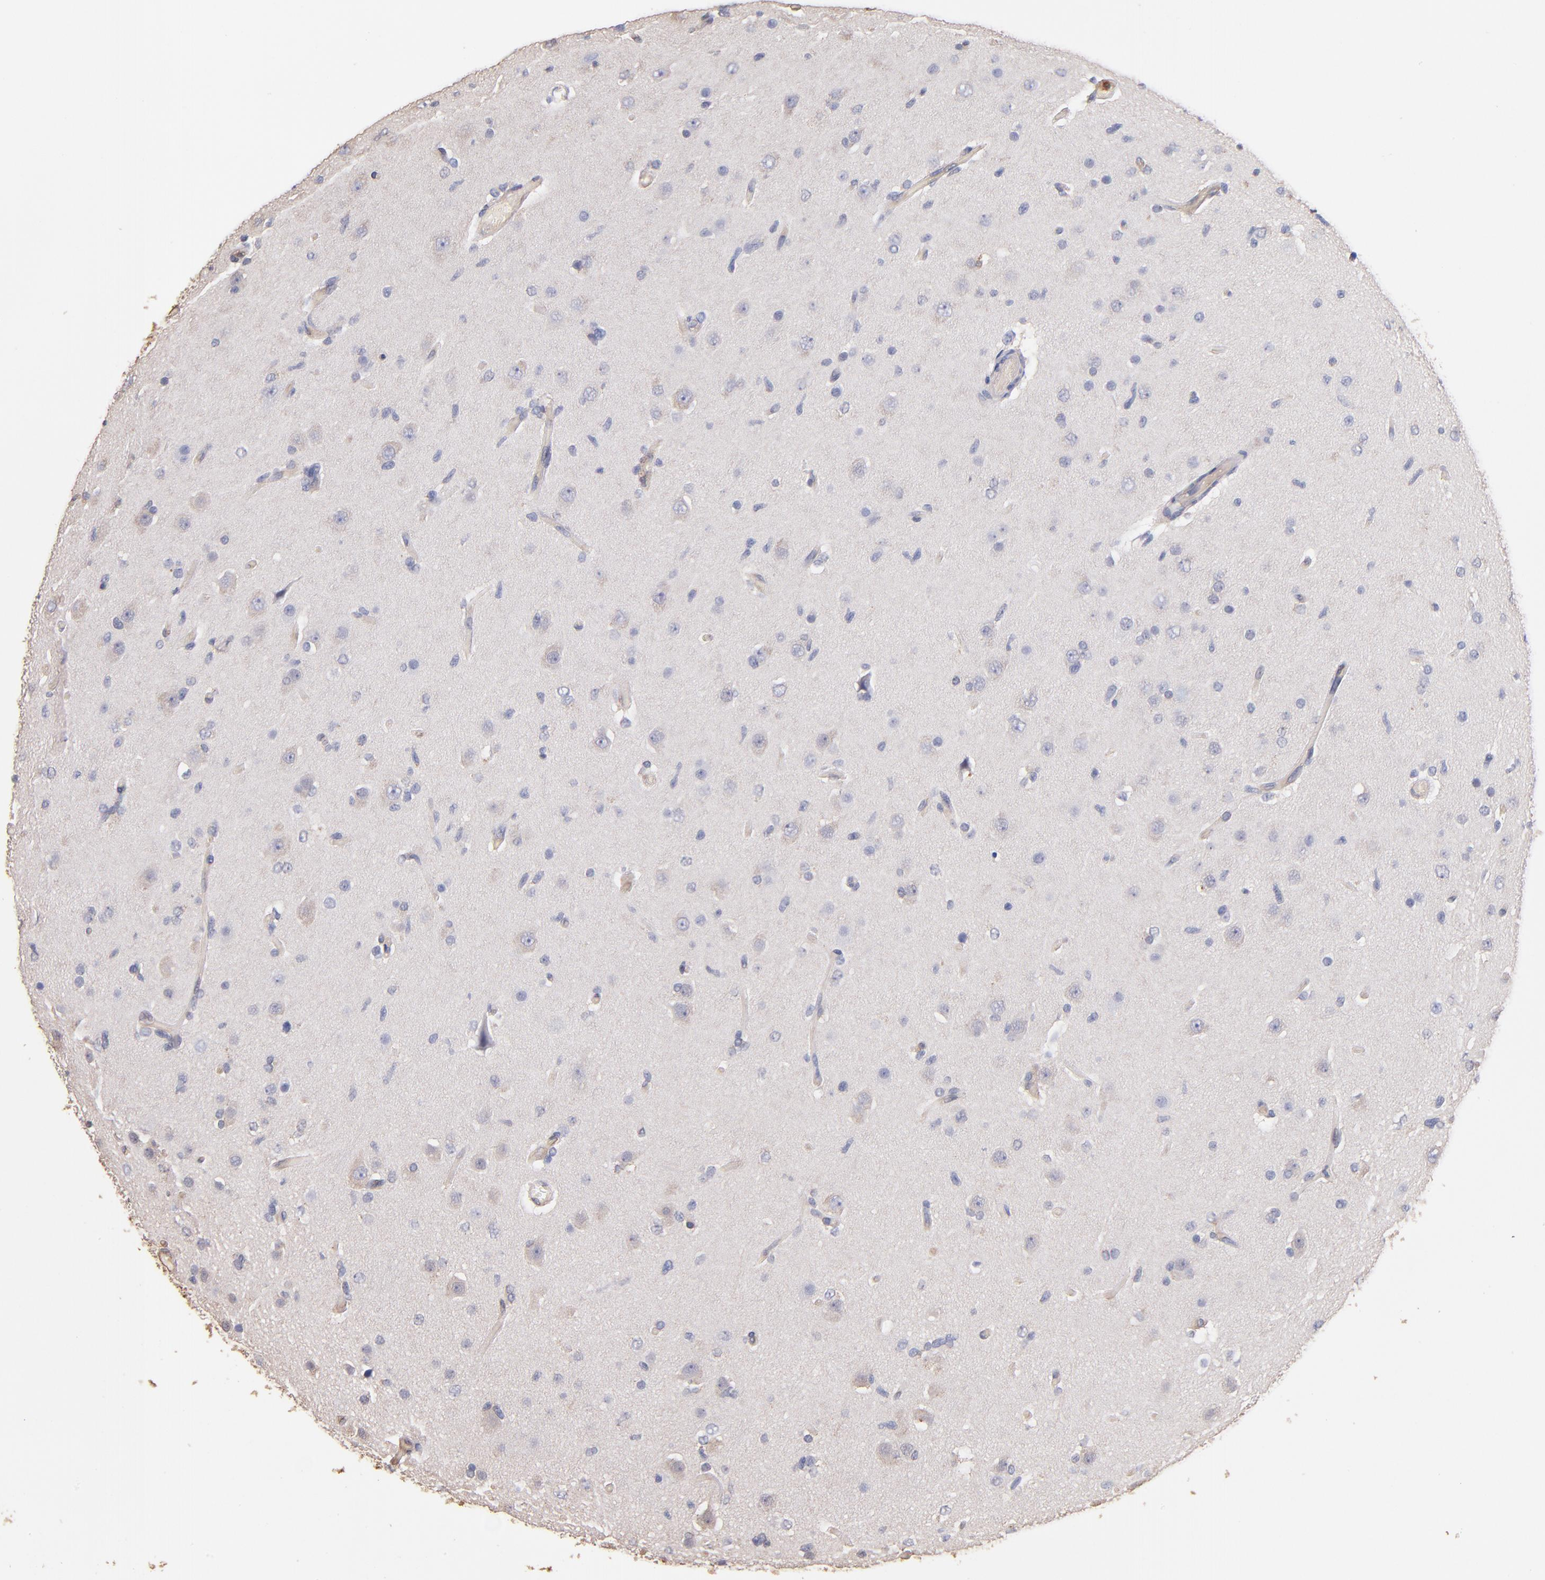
{"staining": {"intensity": "weak", "quantity": "<25%", "location": "cytoplasmic/membranous"}, "tissue": "glioma", "cell_type": "Tumor cells", "image_type": "cancer", "snomed": [{"axis": "morphology", "description": "Glioma, malignant, High grade"}, {"axis": "topography", "description": "Brain"}], "caption": "This histopathology image is of malignant glioma (high-grade) stained with immunohistochemistry to label a protein in brown with the nuclei are counter-stained blue. There is no positivity in tumor cells. The staining is performed using DAB (3,3'-diaminobenzidine) brown chromogen with nuclei counter-stained in using hematoxylin.", "gene": "RO60", "patient": {"sex": "male", "age": 33}}